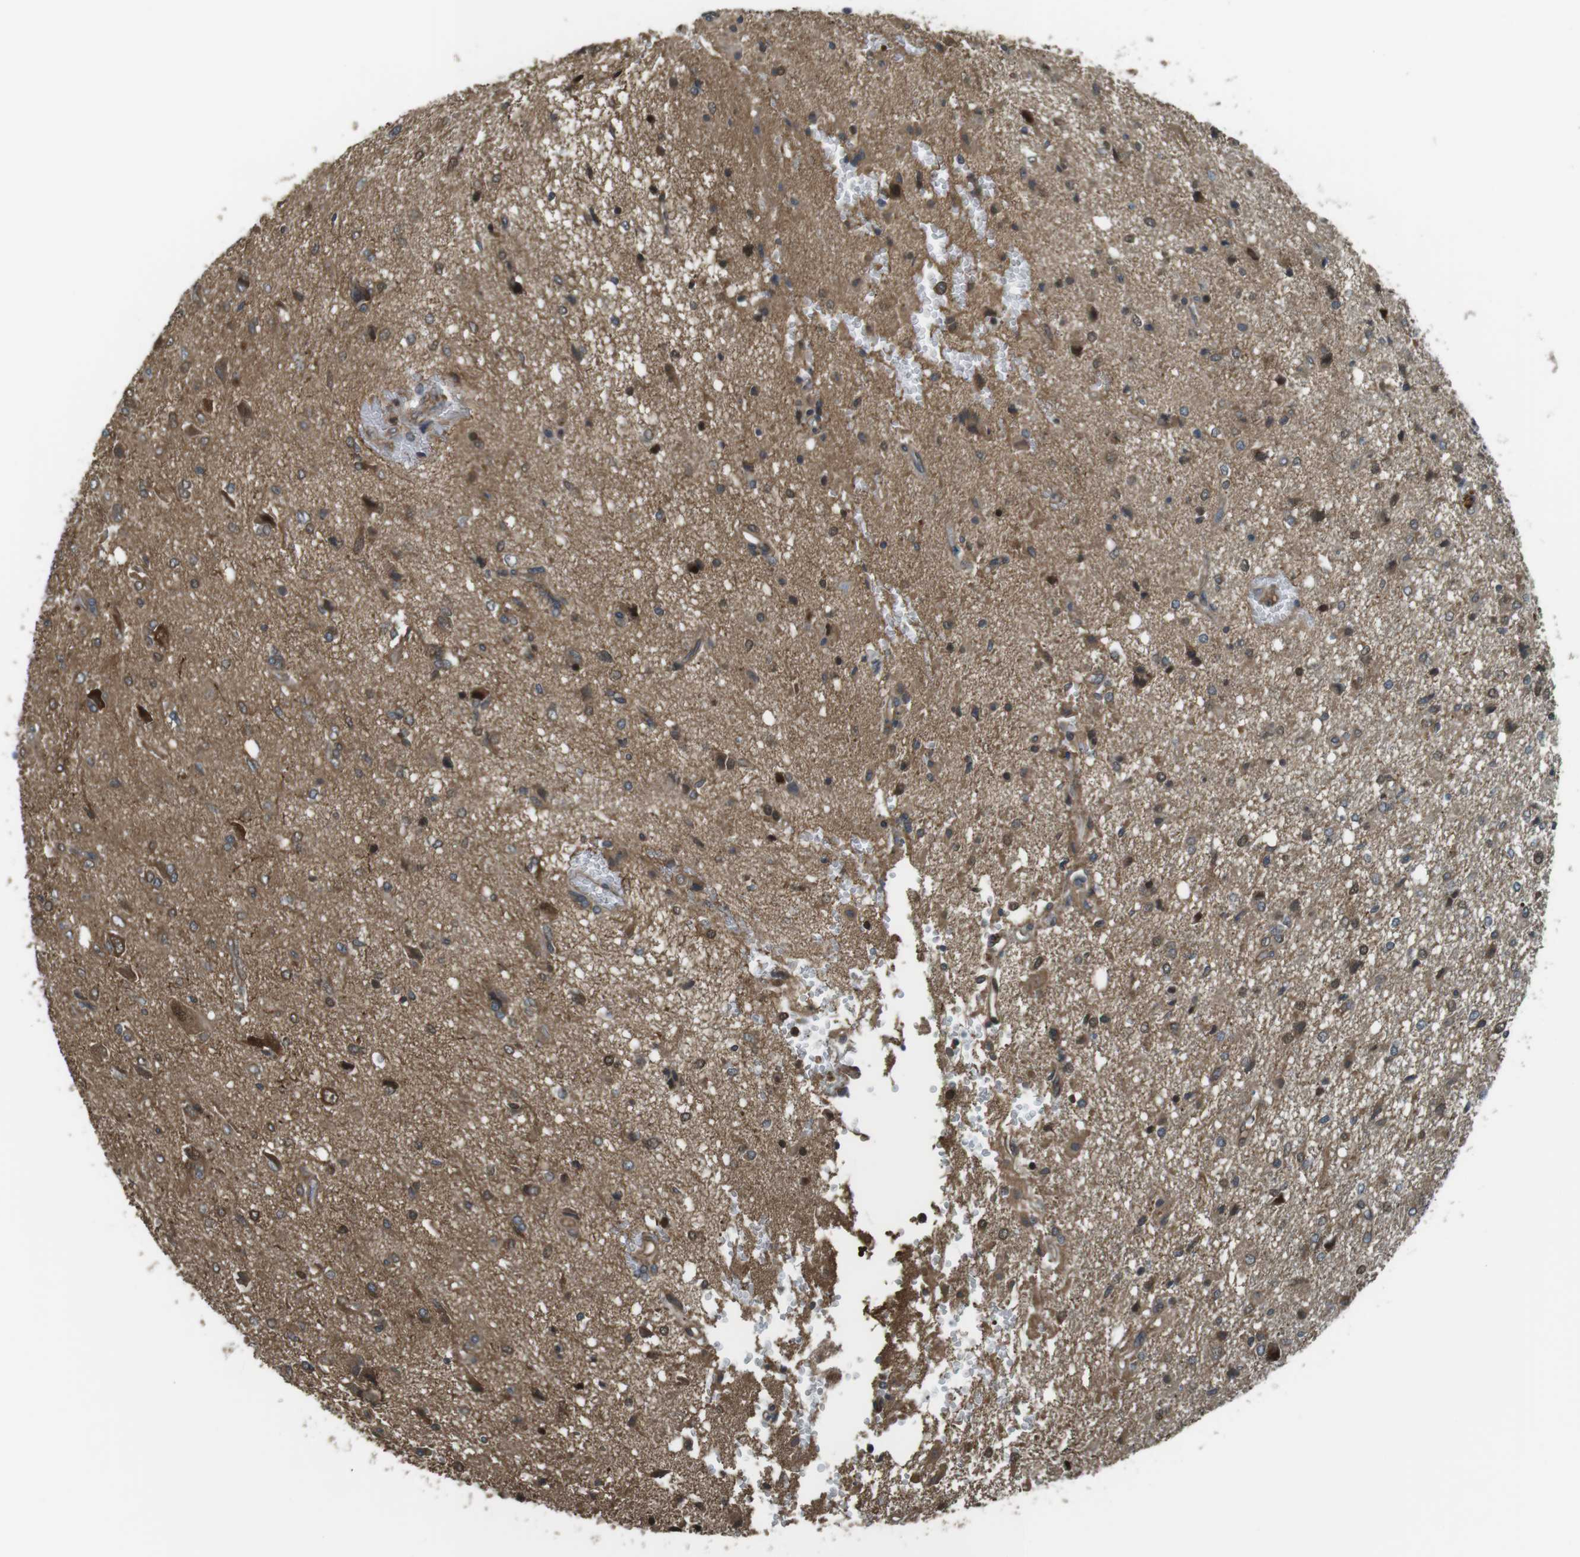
{"staining": {"intensity": "moderate", "quantity": ">75%", "location": "cytoplasmic/membranous"}, "tissue": "glioma", "cell_type": "Tumor cells", "image_type": "cancer", "snomed": [{"axis": "morphology", "description": "Glioma, malignant, High grade"}, {"axis": "topography", "description": "Brain"}], "caption": "High-grade glioma (malignant) stained for a protein exhibits moderate cytoplasmic/membranous positivity in tumor cells.", "gene": "LRRC3B", "patient": {"sex": "female", "age": 59}}